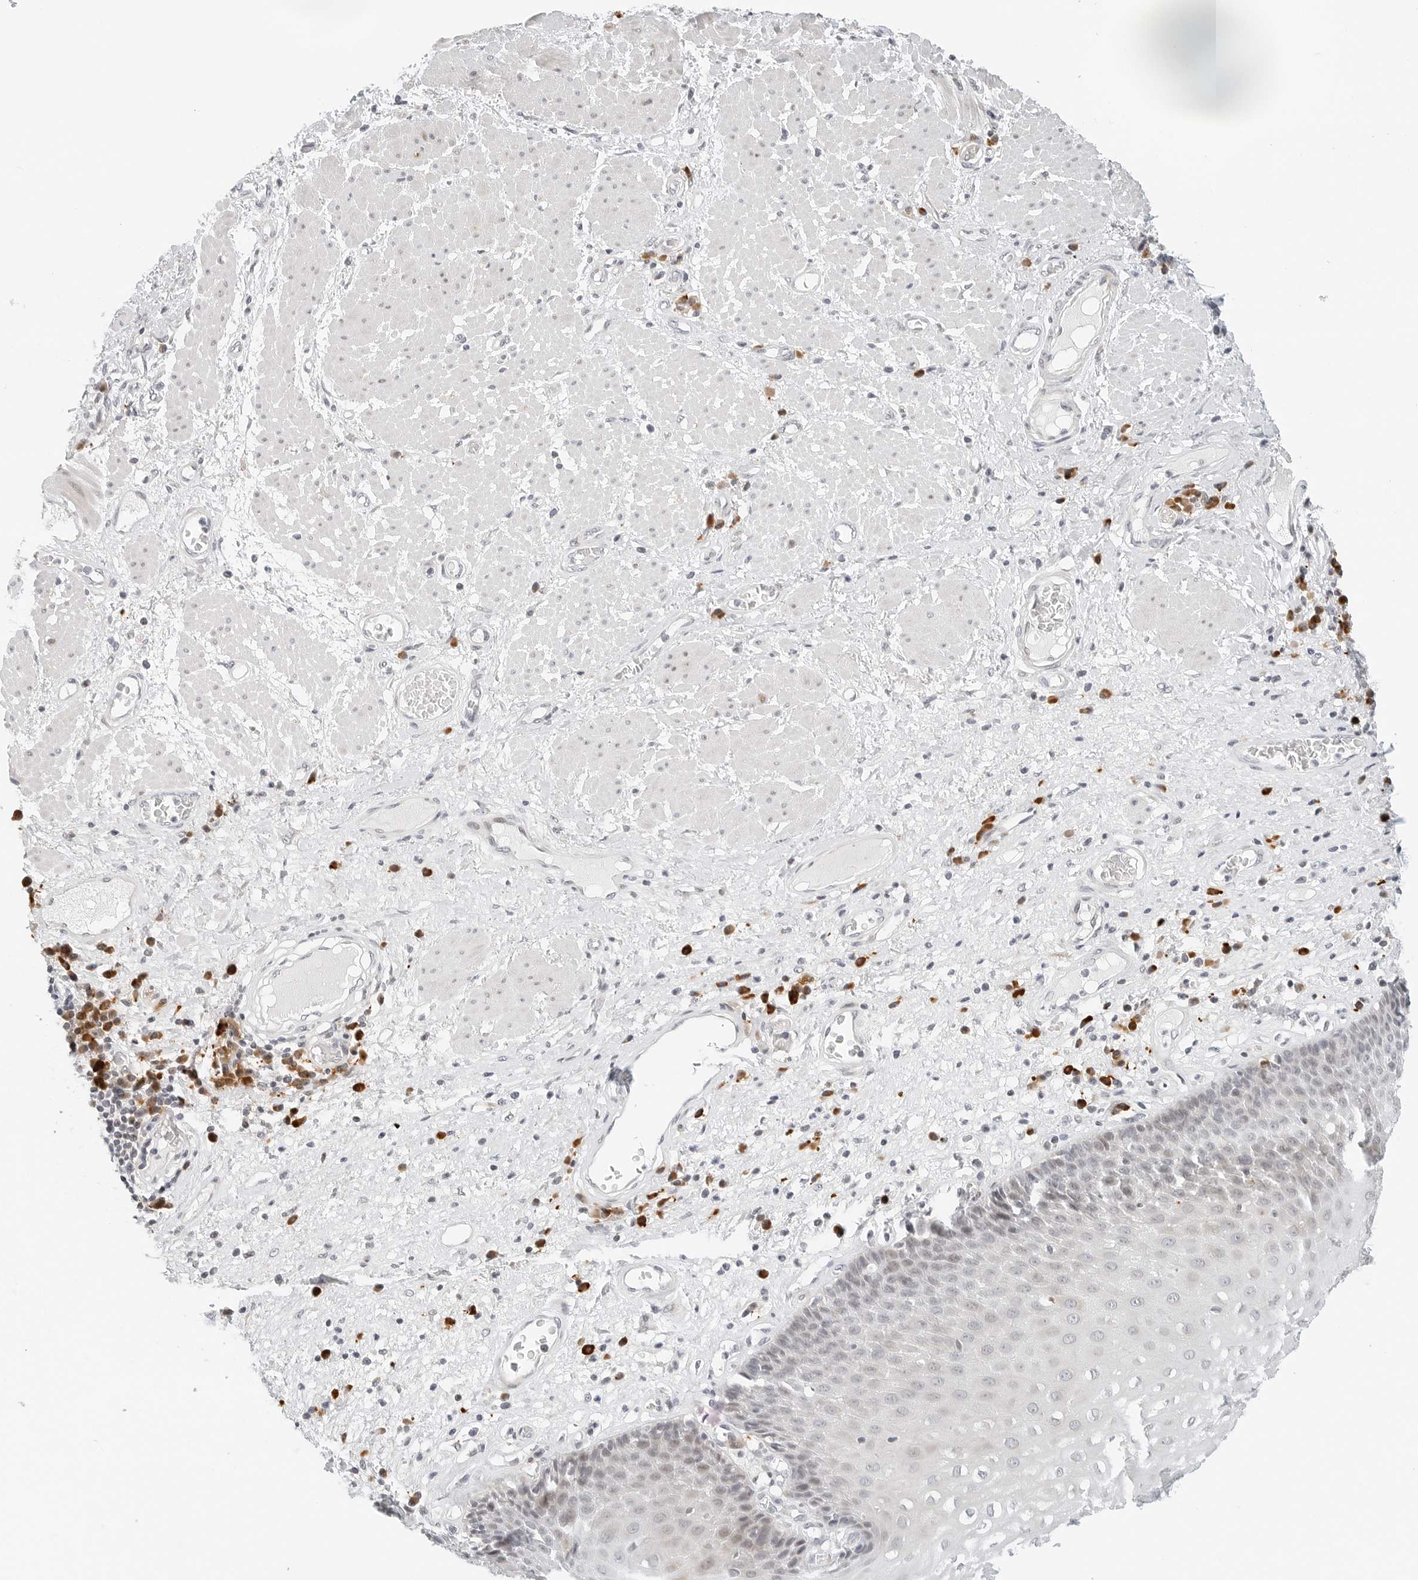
{"staining": {"intensity": "weak", "quantity": "<25%", "location": "cytoplasmic/membranous"}, "tissue": "esophagus", "cell_type": "Squamous epithelial cells", "image_type": "normal", "snomed": [{"axis": "morphology", "description": "Normal tissue, NOS"}, {"axis": "morphology", "description": "Adenocarcinoma, NOS"}, {"axis": "topography", "description": "Esophagus"}], "caption": "IHC micrograph of benign esophagus stained for a protein (brown), which reveals no staining in squamous epithelial cells. The staining was performed using DAB to visualize the protein expression in brown, while the nuclei were stained in blue with hematoxylin (Magnification: 20x).", "gene": "PARP10", "patient": {"sex": "male", "age": 62}}